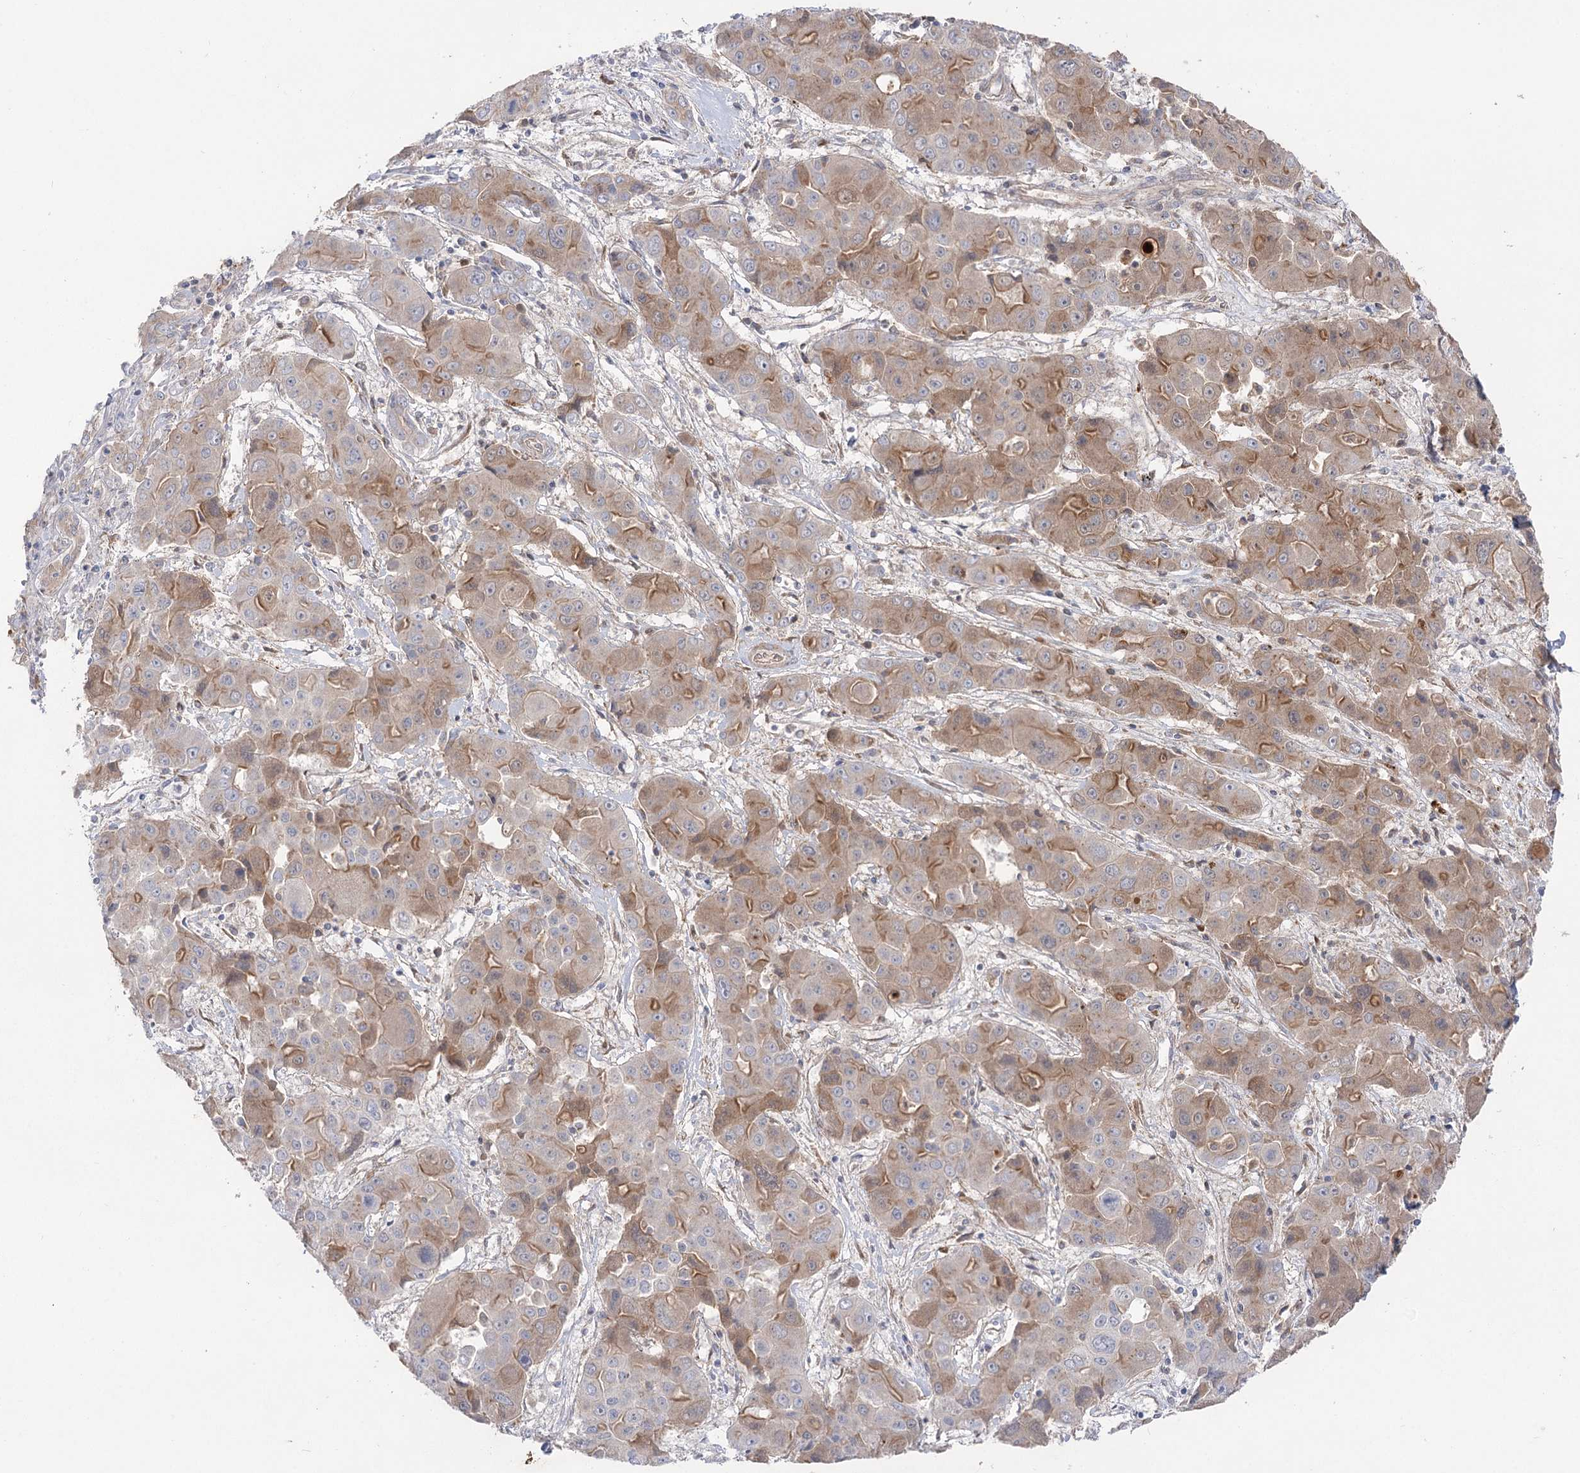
{"staining": {"intensity": "moderate", "quantity": "25%-75%", "location": "cytoplasmic/membranous"}, "tissue": "liver cancer", "cell_type": "Tumor cells", "image_type": "cancer", "snomed": [{"axis": "morphology", "description": "Cholangiocarcinoma"}, {"axis": "topography", "description": "Liver"}], "caption": "IHC staining of cholangiocarcinoma (liver), which shows medium levels of moderate cytoplasmic/membranous staining in about 25%-75% of tumor cells indicating moderate cytoplasmic/membranous protein staining. The staining was performed using DAB (brown) for protein detection and nuclei were counterstained in hematoxylin (blue).", "gene": "GBF1", "patient": {"sex": "male", "age": 67}}